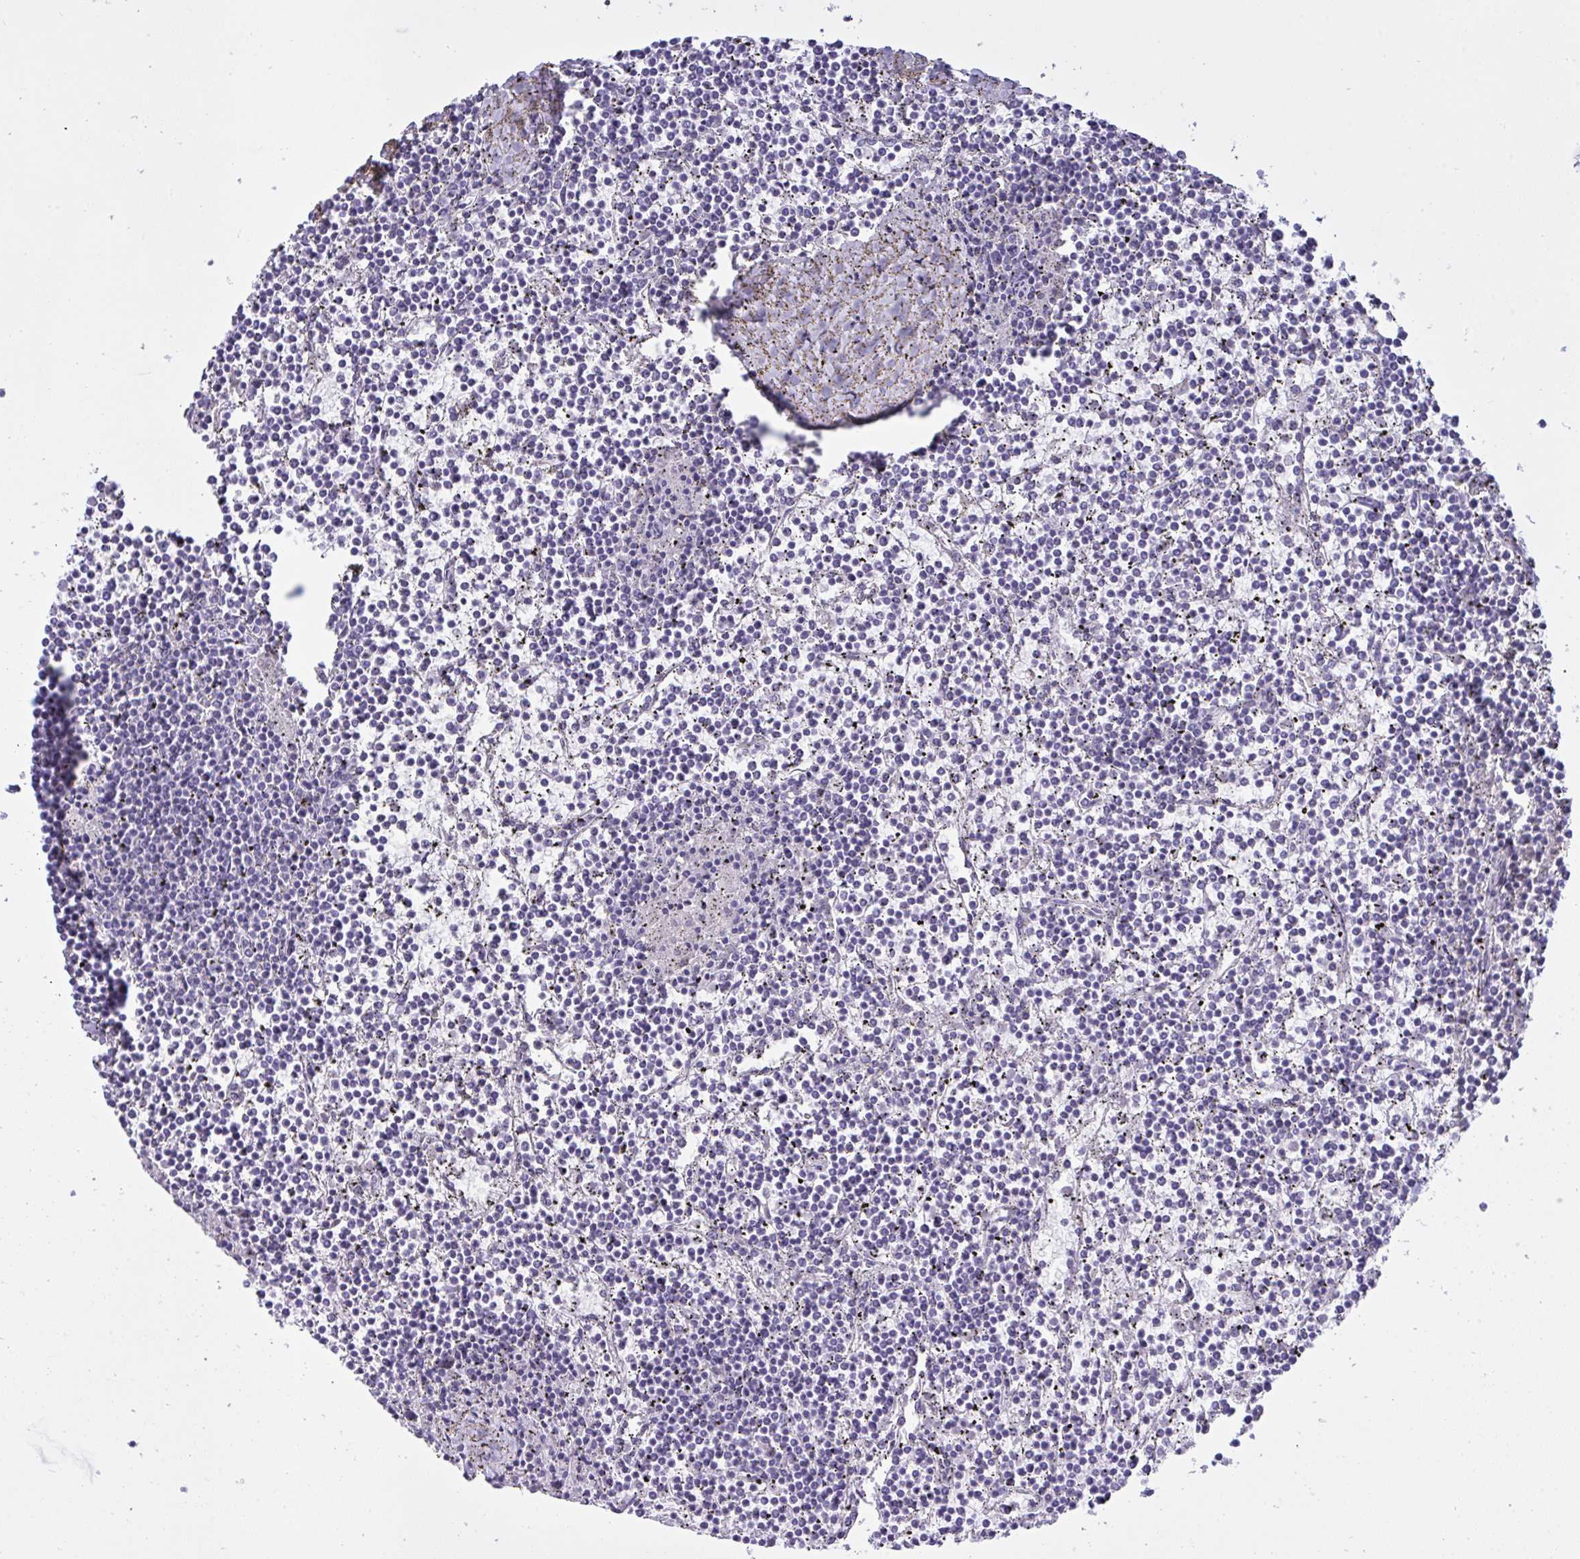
{"staining": {"intensity": "negative", "quantity": "none", "location": "none"}, "tissue": "lymphoma", "cell_type": "Tumor cells", "image_type": "cancer", "snomed": [{"axis": "morphology", "description": "Malignant lymphoma, non-Hodgkin's type, Low grade"}, {"axis": "topography", "description": "Spleen"}], "caption": "Human lymphoma stained for a protein using IHC exhibits no staining in tumor cells.", "gene": "ELN", "patient": {"sex": "female", "age": 19}}